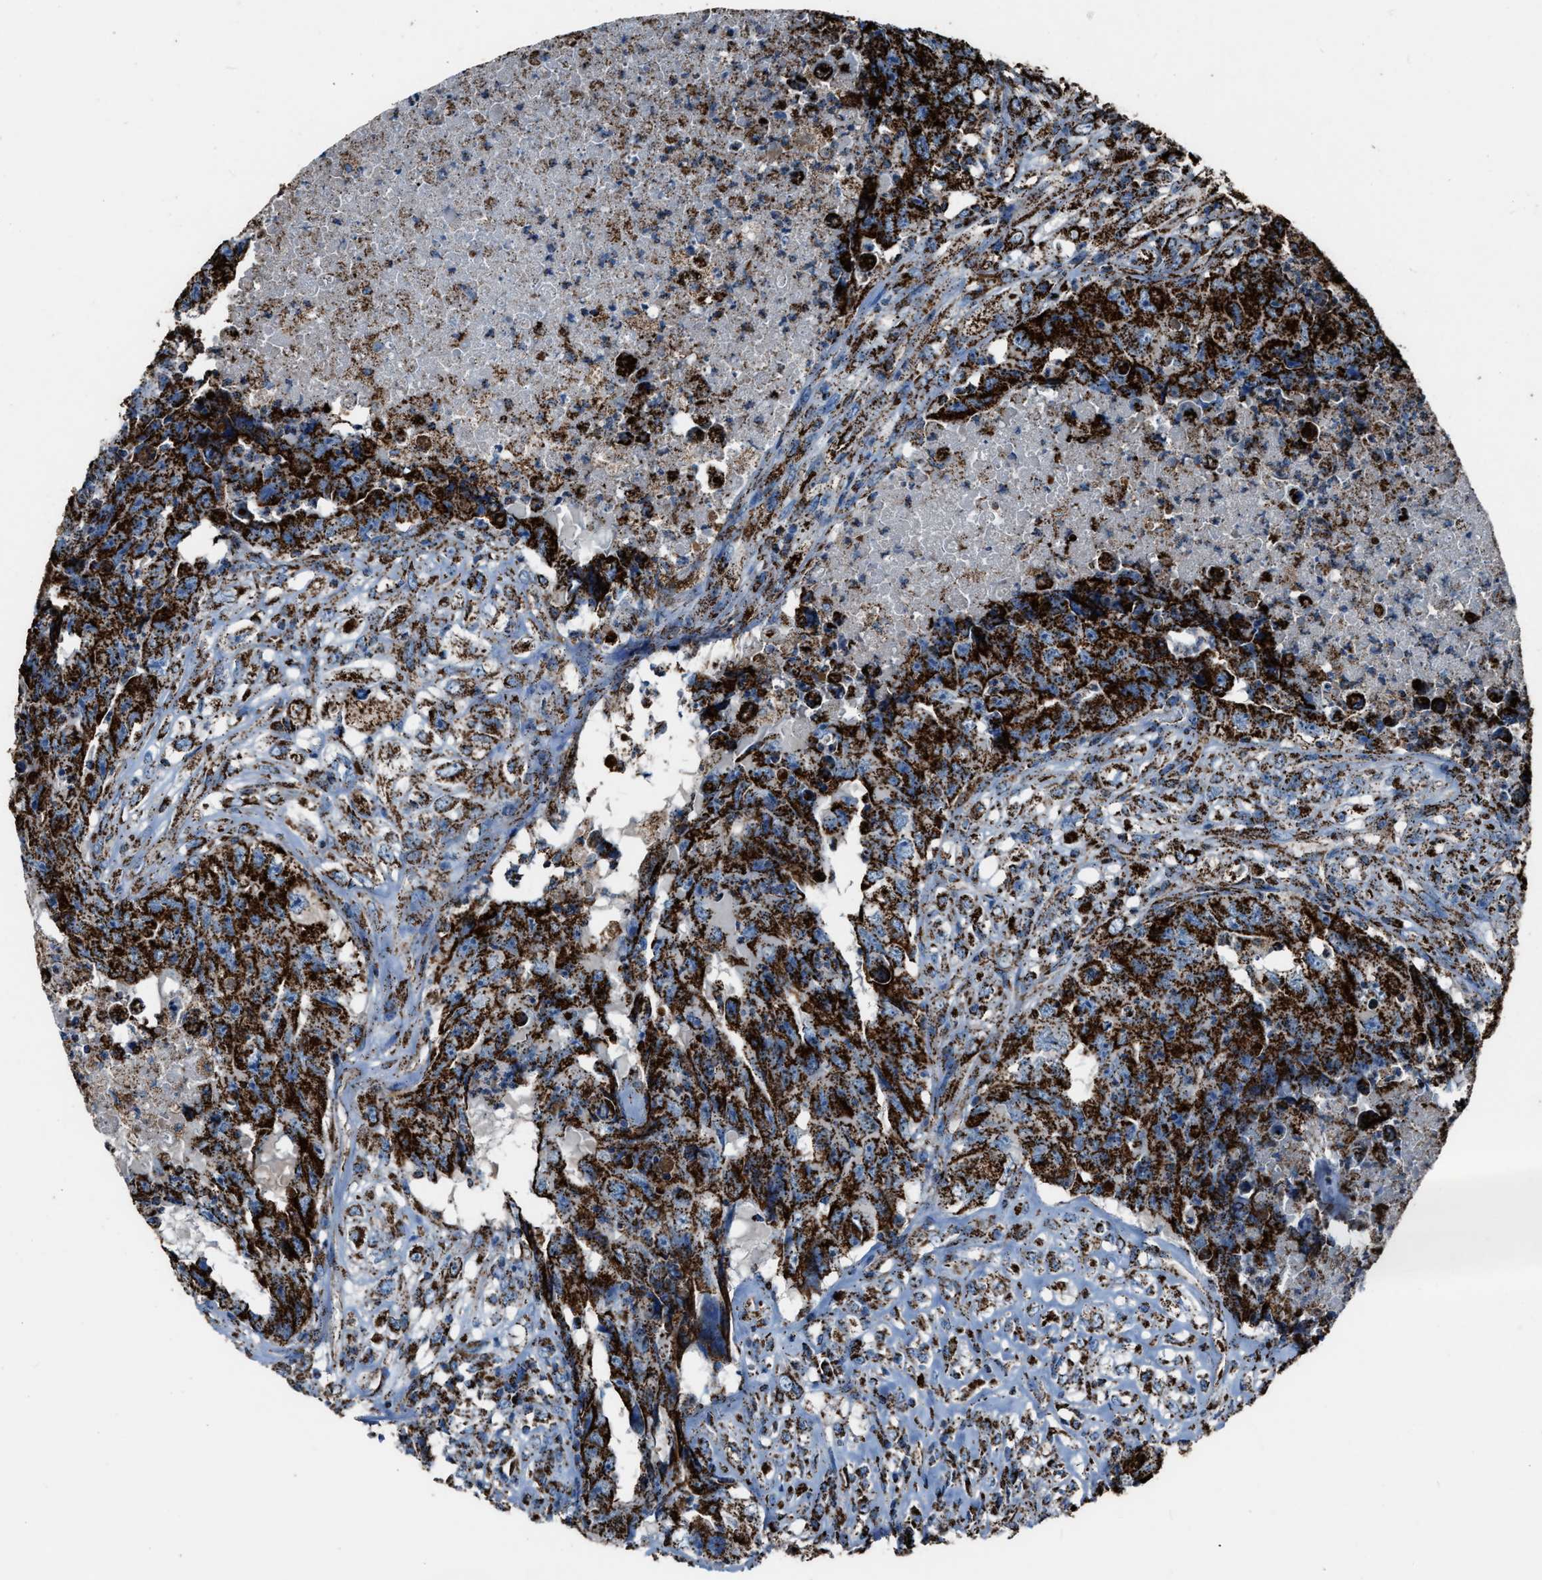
{"staining": {"intensity": "strong", "quantity": ">75%", "location": "cytoplasmic/membranous"}, "tissue": "testis cancer", "cell_type": "Tumor cells", "image_type": "cancer", "snomed": [{"axis": "morphology", "description": "Carcinoma, Embryonal, NOS"}, {"axis": "topography", "description": "Testis"}], "caption": "This micrograph displays testis cancer stained with IHC to label a protein in brown. The cytoplasmic/membranous of tumor cells show strong positivity for the protein. Nuclei are counter-stained blue.", "gene": "MDH2", "patient": {"sex": "male", "age": 32}}